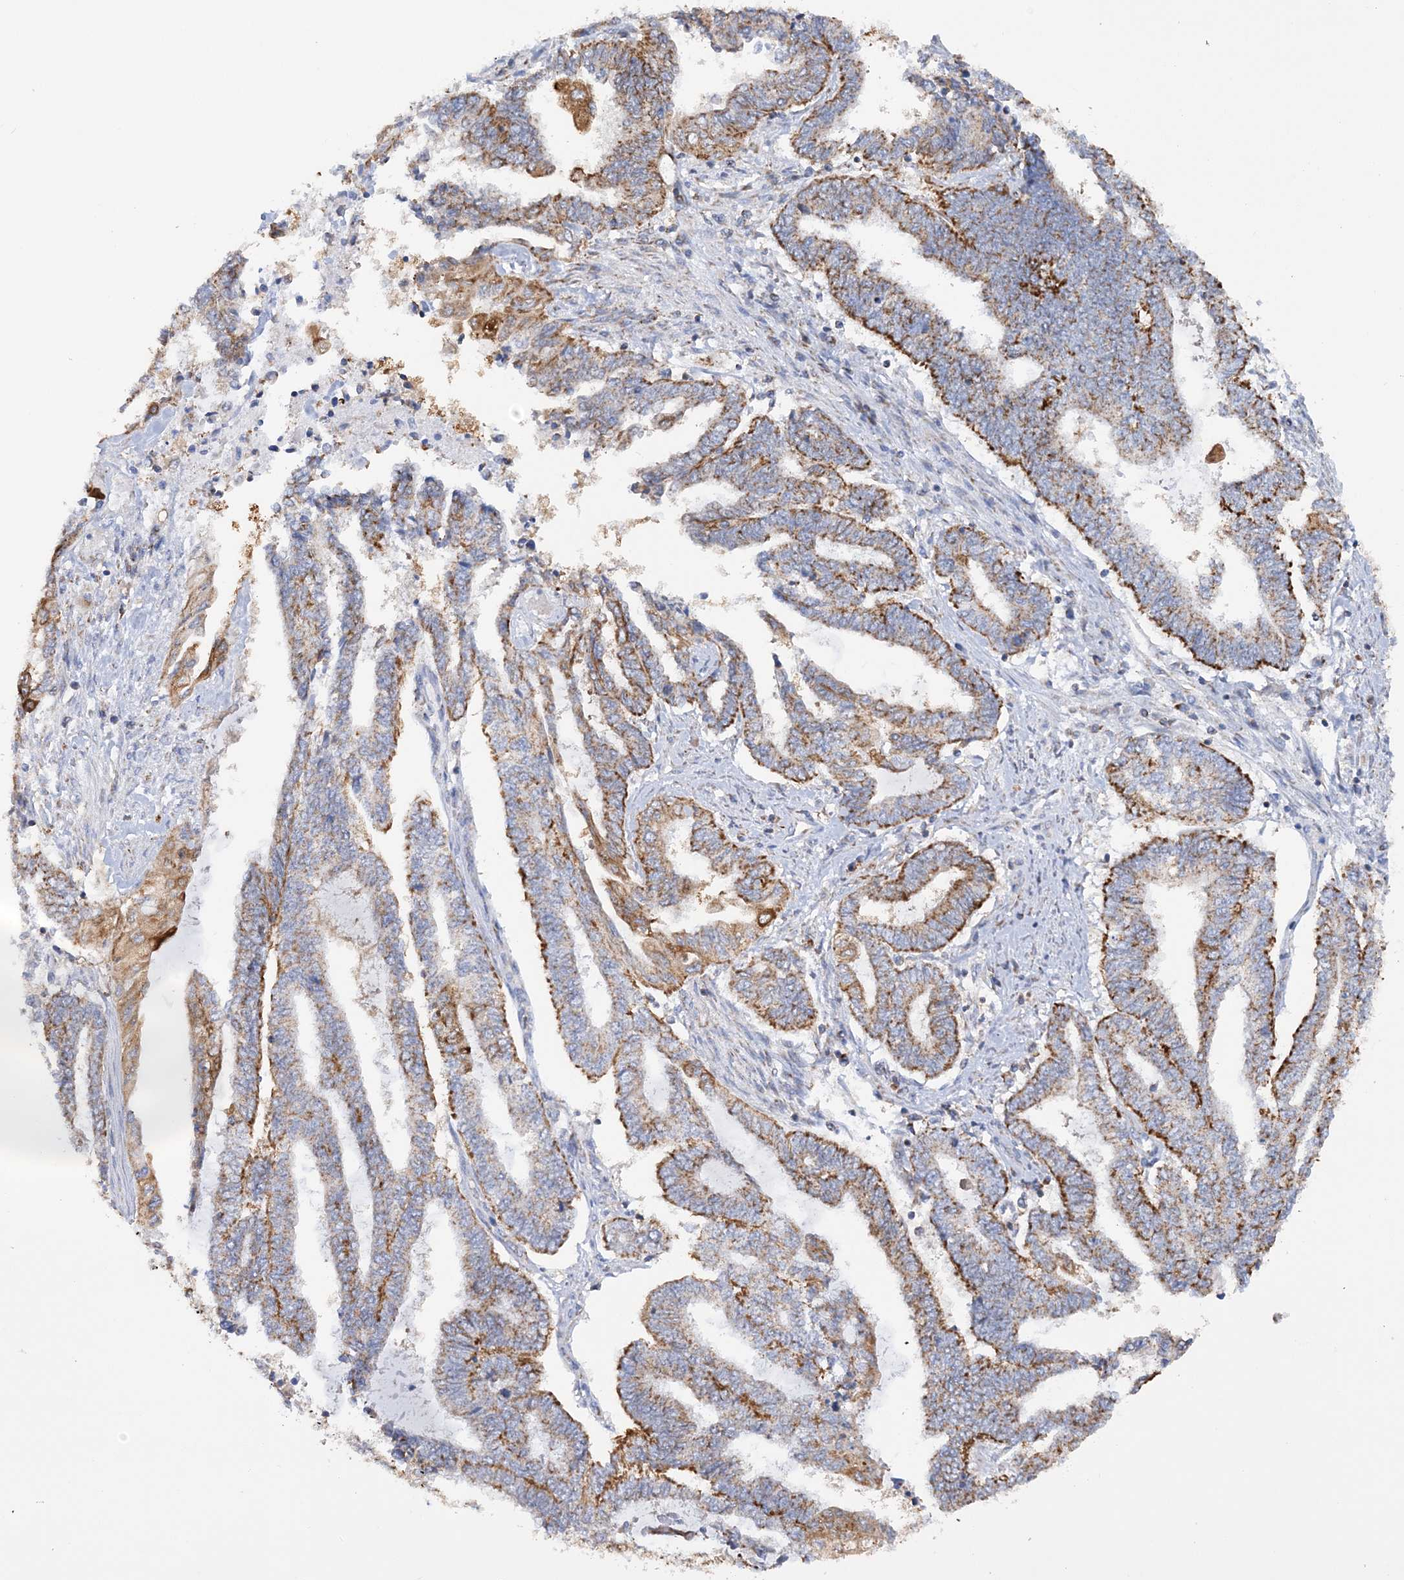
{"staining": {"intensity": "moderate", "quantity": ">75%", "location": "cytoplasmic/membranous"}, "tissue": "endometrial cancer", "cell_type": "Tumor cells", "image_type": "cancer", "snomed": [{"axis": "morphology", "description": "Adenocarcinoma, NOS"}, {"axis": "topography", "description": "Uterus"}, {"axis": "topography", "description": "Endometrium"}], "caption": "Endometrial adenocarcinoma was stained to show a protein in brown. There is medium levels of moderate cytoplasmic/membranous staining in approximately >75% of tumor cells.", "gene": "TTC32", "patient": {"sex": "female", "age": 70}}